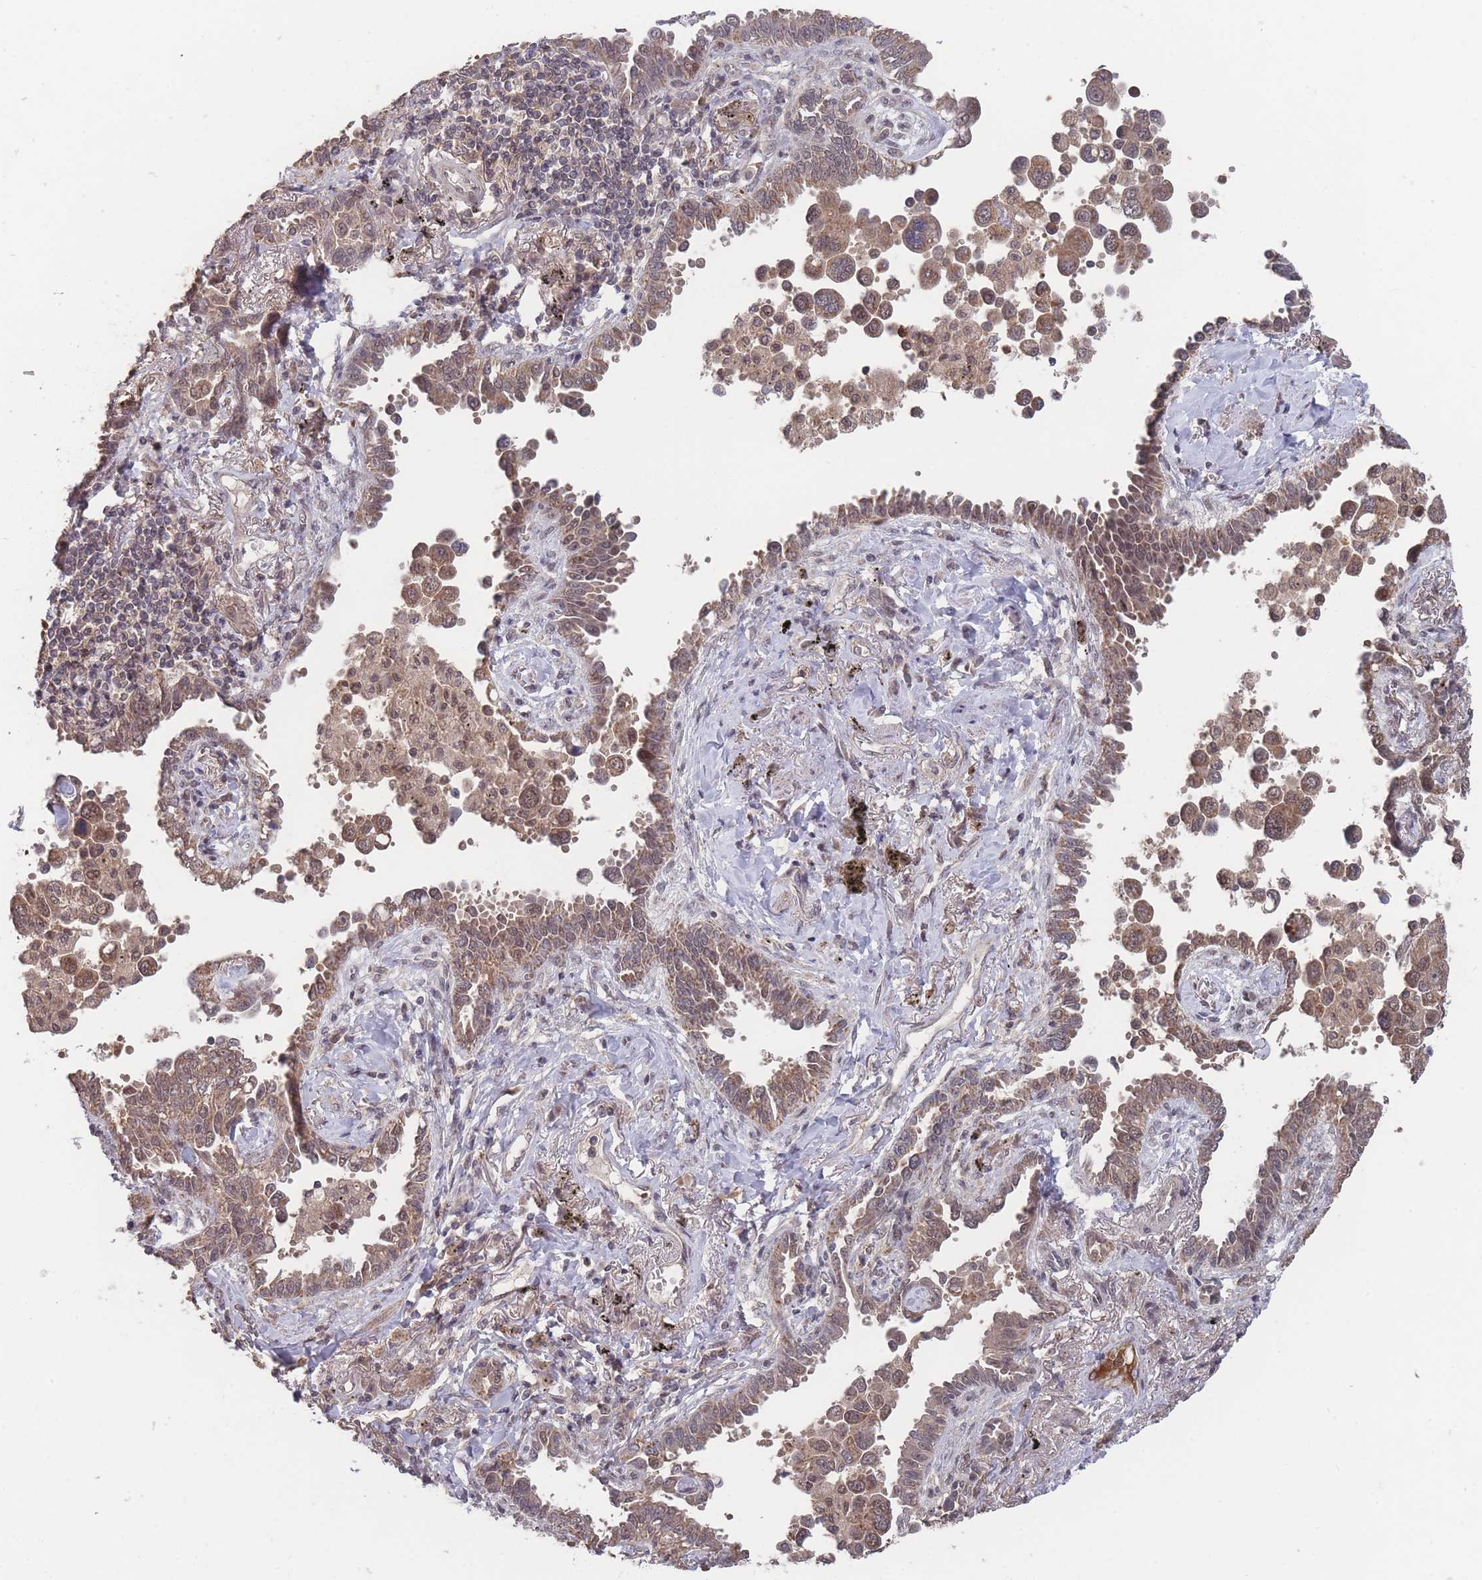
{"staining": {"intensity": "moderate", "quantity": ">75%", "location": "cytoplasmic/membranous,nuclear"}, "tissue": "lung cancer", "cell_type": "Tumor cells", "image_type": "cancer", "snomed": [{"axis": "morphology", "description": "Adenocarcinoma, NOS"}, {"axis": "topography", "description": "Lung"}], "caption": "Lung cancer (adenocarcinoma) stained for a protein reveals moderate cytoplasmic/membranous and nuclear positivity in tumor cells. (DAB (3,3'-diaminobenzidine) = brown stain, brightfield microscopy at high magnification).", "gene": "SF3B1", "patient": {"sex": "male", "age": 67}}